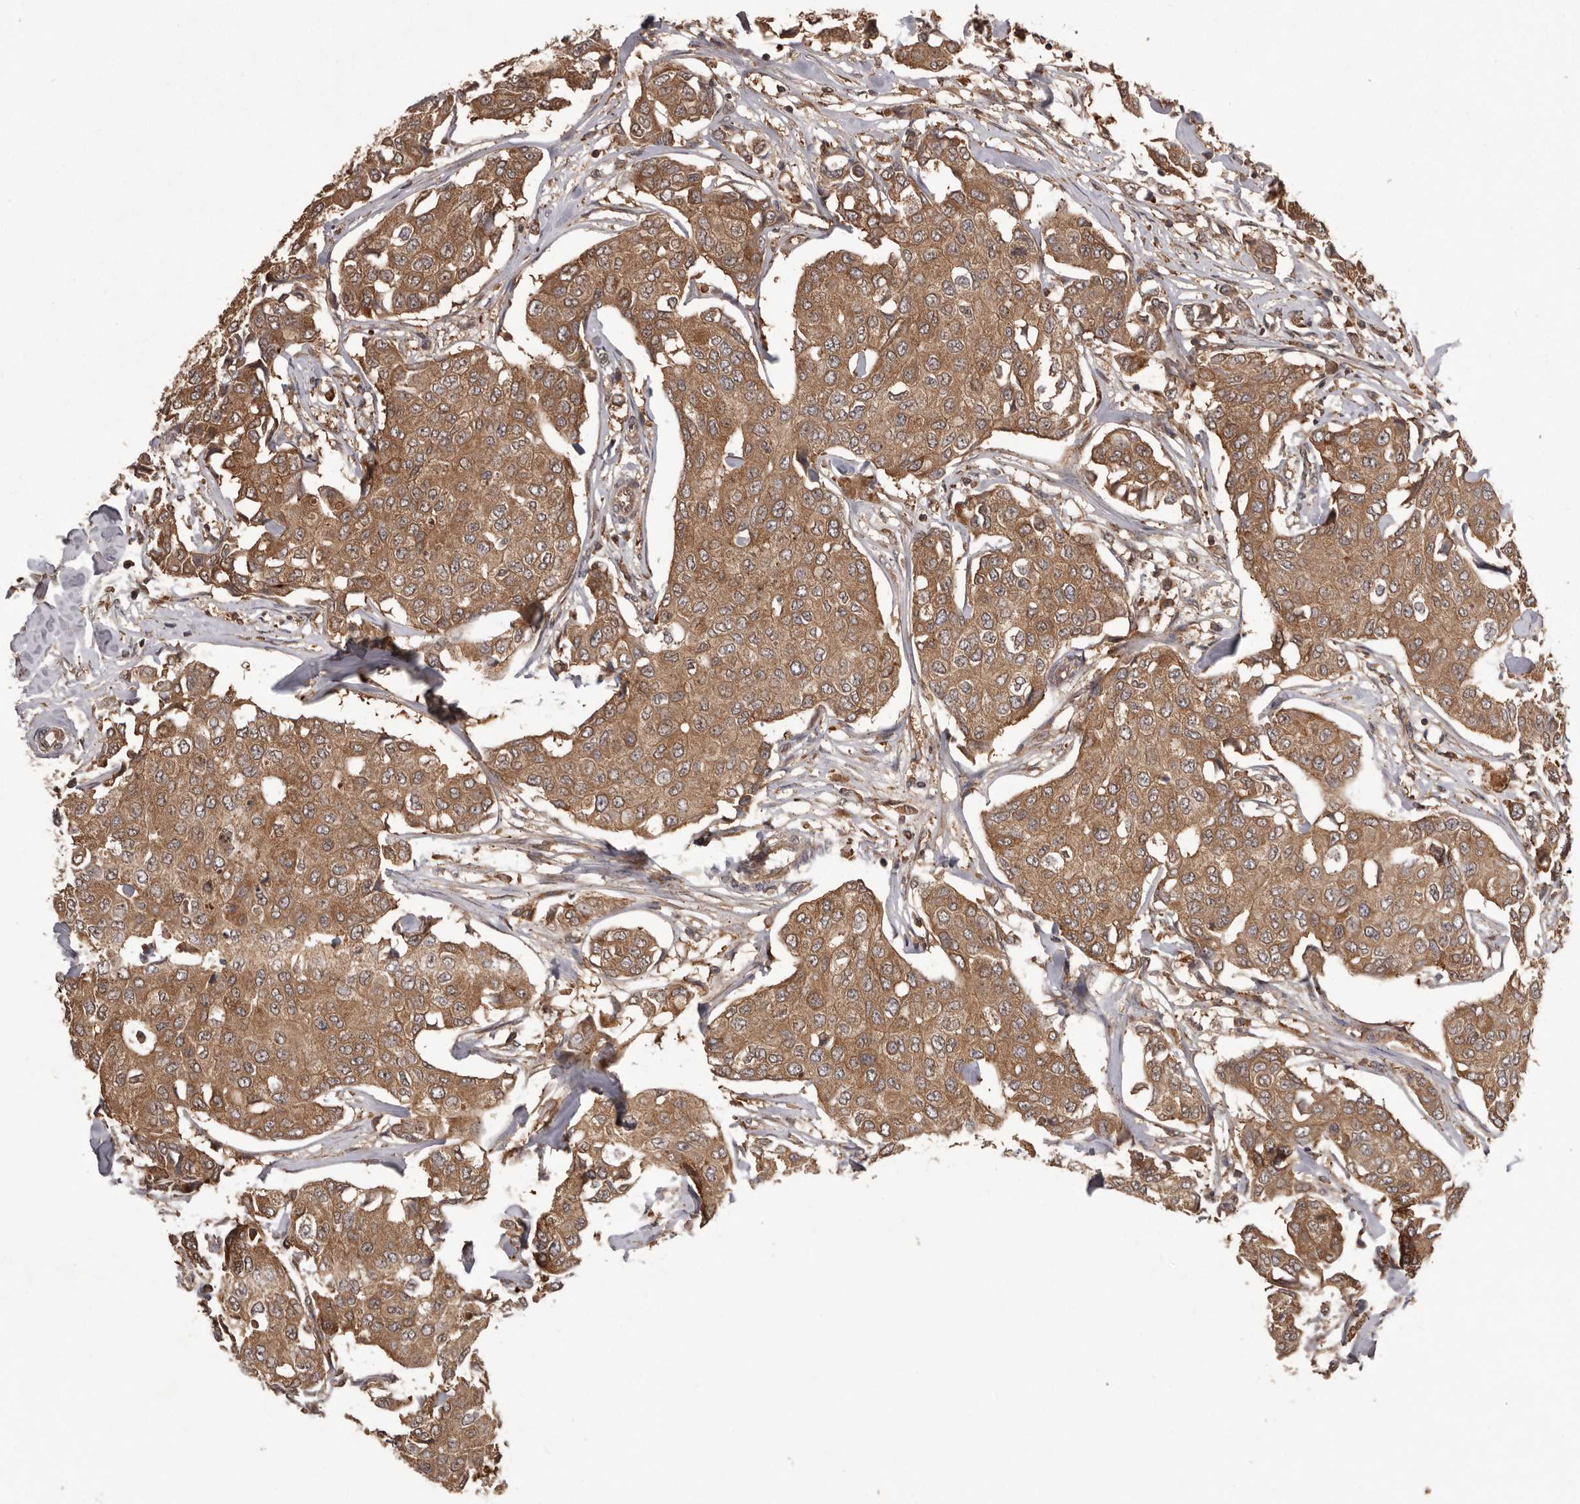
{"staining": {"intensity": "moderate", "quantity": ">75%", "location": "cytoplasmic/membranous"}, "tissue": "breast cancer", "cell_type": "Tumor cells", "image_type": "cancer", "snomed": [{"axis": "morphology", "description": "Duct carcinoma"}, {"axis": "topography", "description": "Breast"}], "caption": "Protein staining by immunohistochemistry displays moderate cytoplasmic/membranous positivity in about >75% of tumor cells in breast cancer. The staining was performed using DAB to visualize the protein expression in brown, while the nuclei were stained in blue with hematoxylin (Magnification: 20x).", "gene": "SLC22A3", "patient": {"sex": "female", "age": 80}}